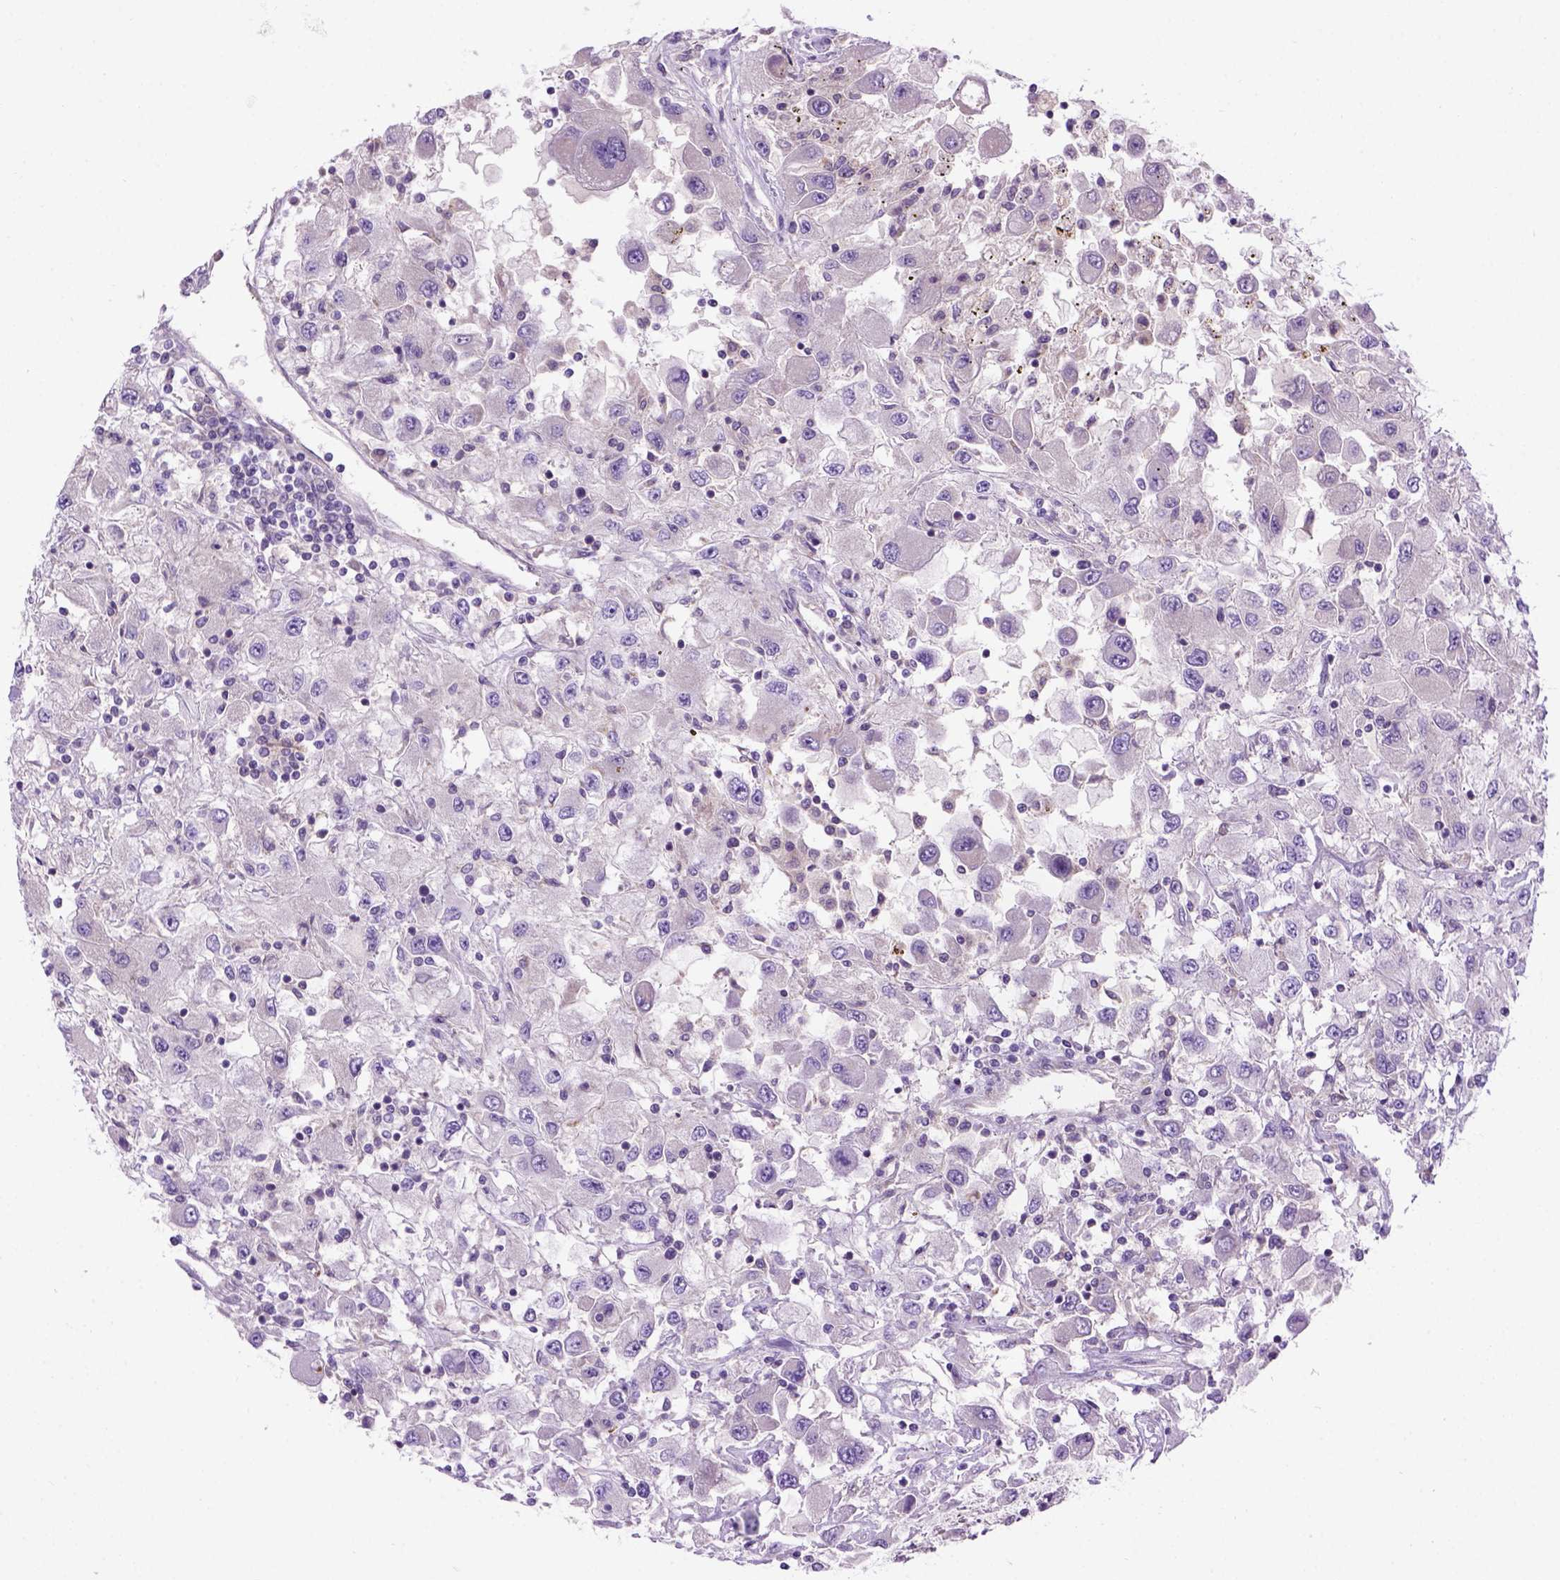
{"staining": {"intensity": "negative", "quantity": "none", "location": "none"}, "tissue": "renal cancer", "cell_type": "Tumor cells", "image_type": "cancer", "snomed": [{"axis": "morphology", "description": "Adenocarcinoma, NOS"}, {"axis": "topography", "description": "Kidney"}], "caption": "An immunohistochemistry image of renal cancer is shown. There is no staining in tumor cells of renal cancer. (Stains: DAB (3,3'-diaminobenzidine) IHC with hematoxylin counter stain, Microscopy: brightfield microscopy at high magnification).", "gene": "CASKIN2", "patient": {"sex": "female", "age": 67}}